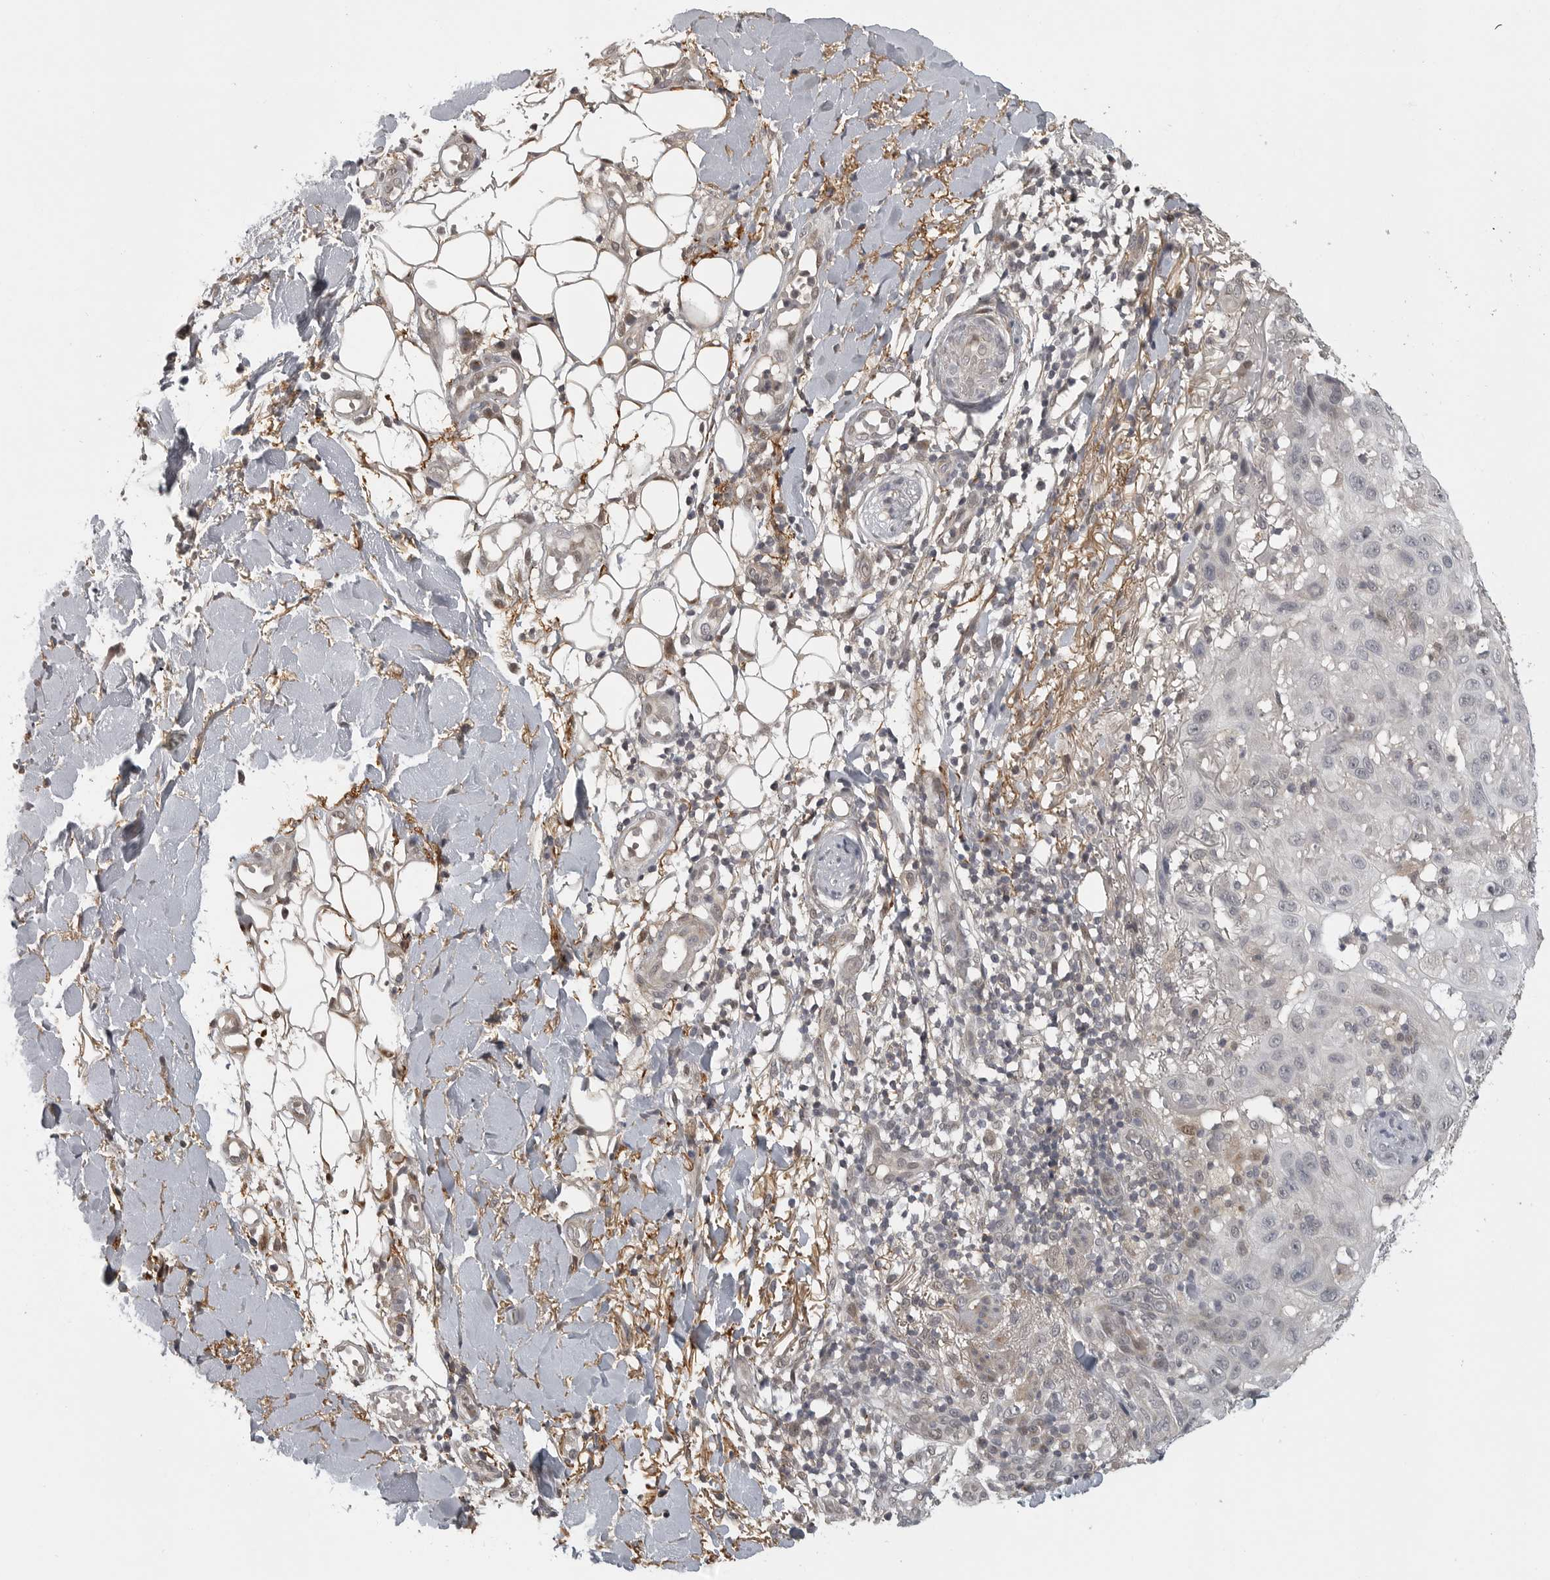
{"staining": {"intensity": "negative", "quantity": "none", "location": "none"}, "tissue": "skin cancer", "cell_type": "Tumor cells", "image_type": "cancer", "snomed": [{"axis": "morphology", "description": "Normal tissue, NOS"}, {"axis": "morphology", "description": "Squamous cell carcinoma, NOS"}, {"axis": "topography", "description": "Skin"}], "caption": "Immunohistochemistry photomicrograph of neoplastic tissue: human skin cancer (squamous cell carcinoma) stained with DAB reveals no significant protein expression in tumor cells.", "gene": "UROD", "patient": {"sex": "female", "age": 96}}